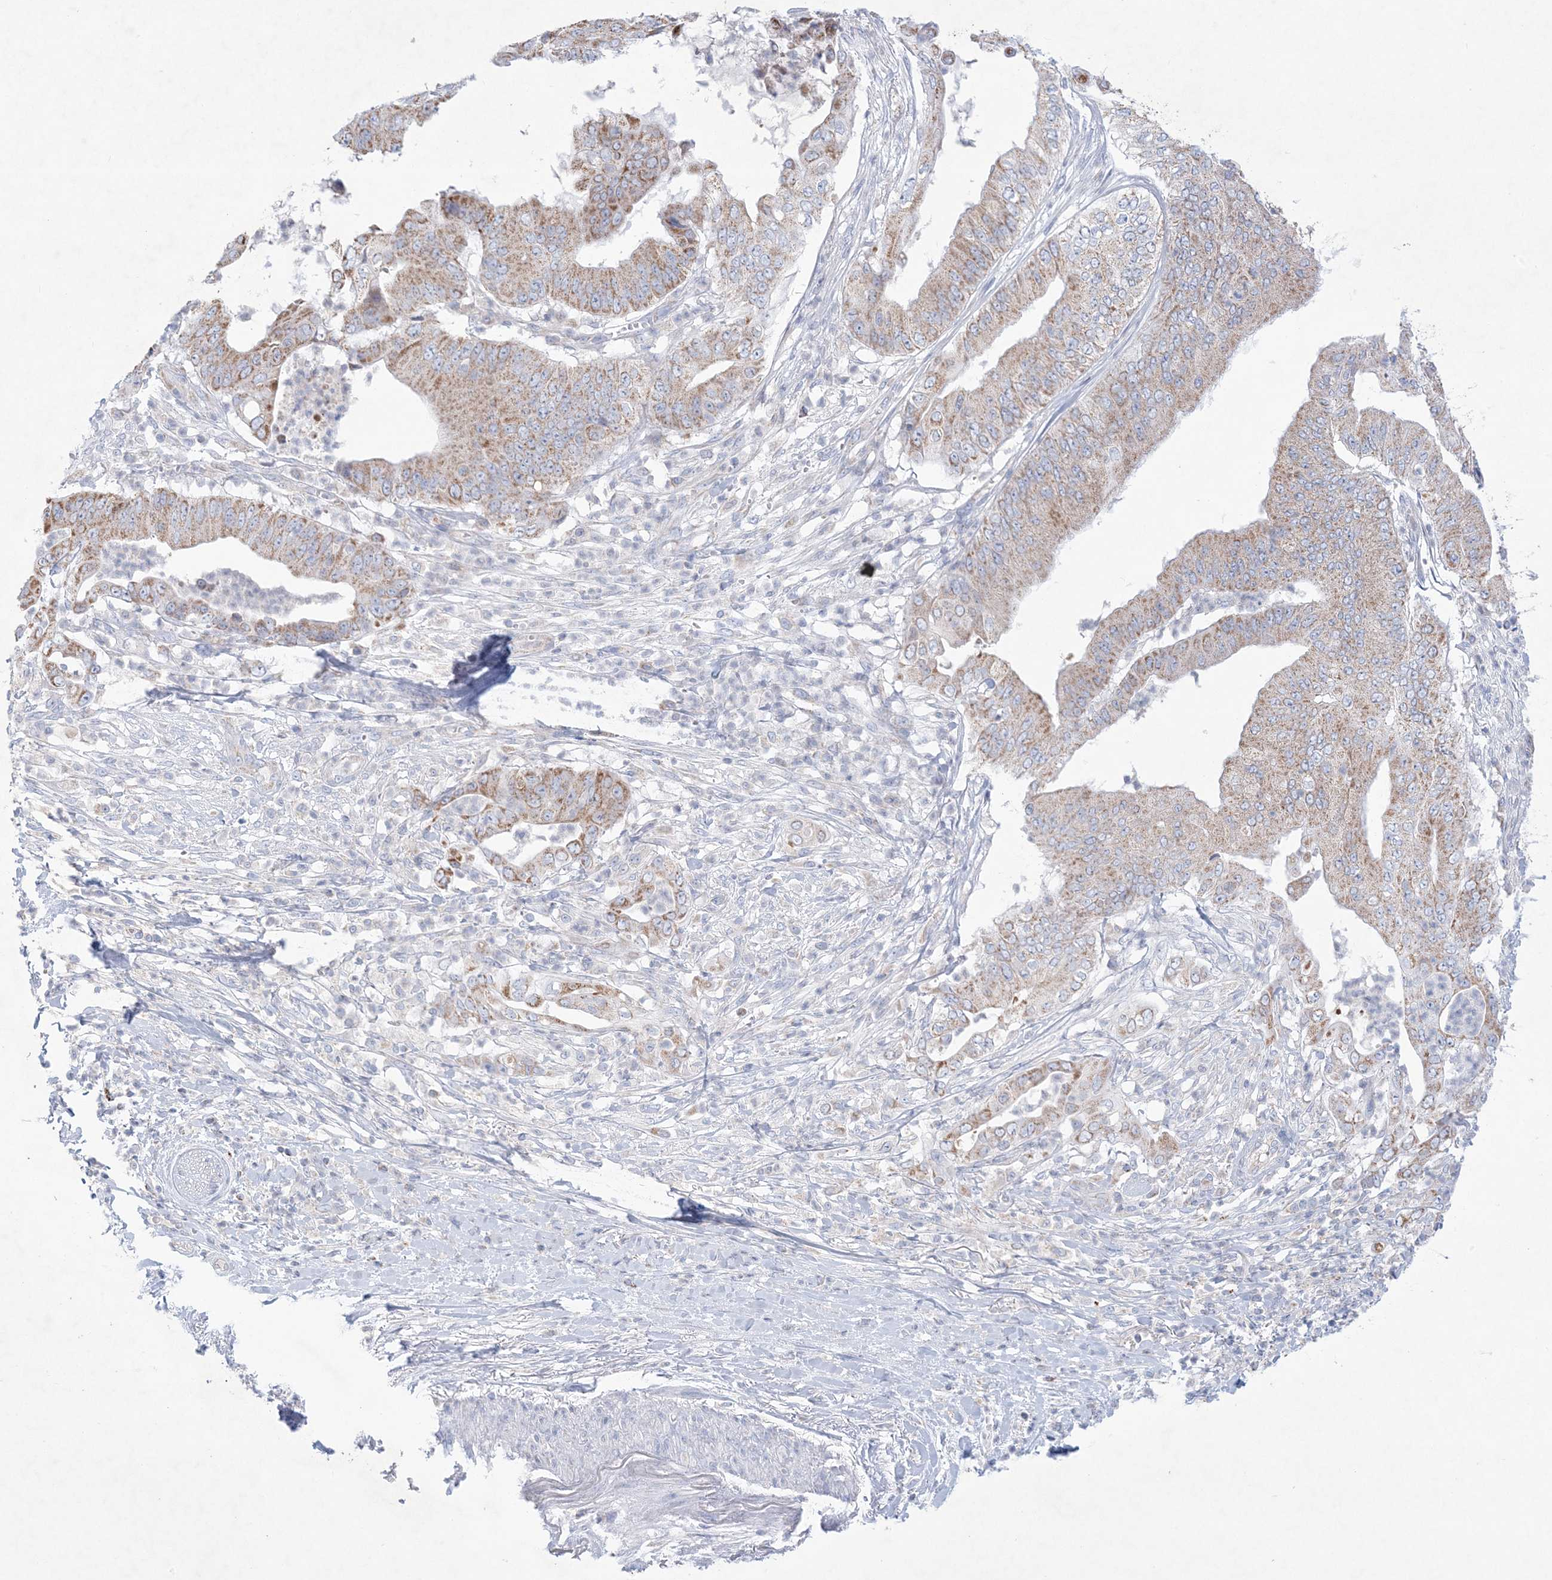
{"staining": {"intensity": "moderate", "quantity": ">75%", "location": "cytoplasmic/membranous"}, "tissue": "pancreatic cancer", "cell_type": "Tumor cells", "image_type": "cancer", "snomed": [{"axis": "morphology", "description": "Adenocarcinoma, NOS"}, {"axis": "topography", "description": "Pancreas"}], "caption": "Pancreatic cancer was stained to show a protein in brown. There is medium levels of moderate cytoplasmic/membranous positivity in approximately >75% of tumor cells.", "gene": "KCTD6", "patient": {"sex": "female", "age": 77}}